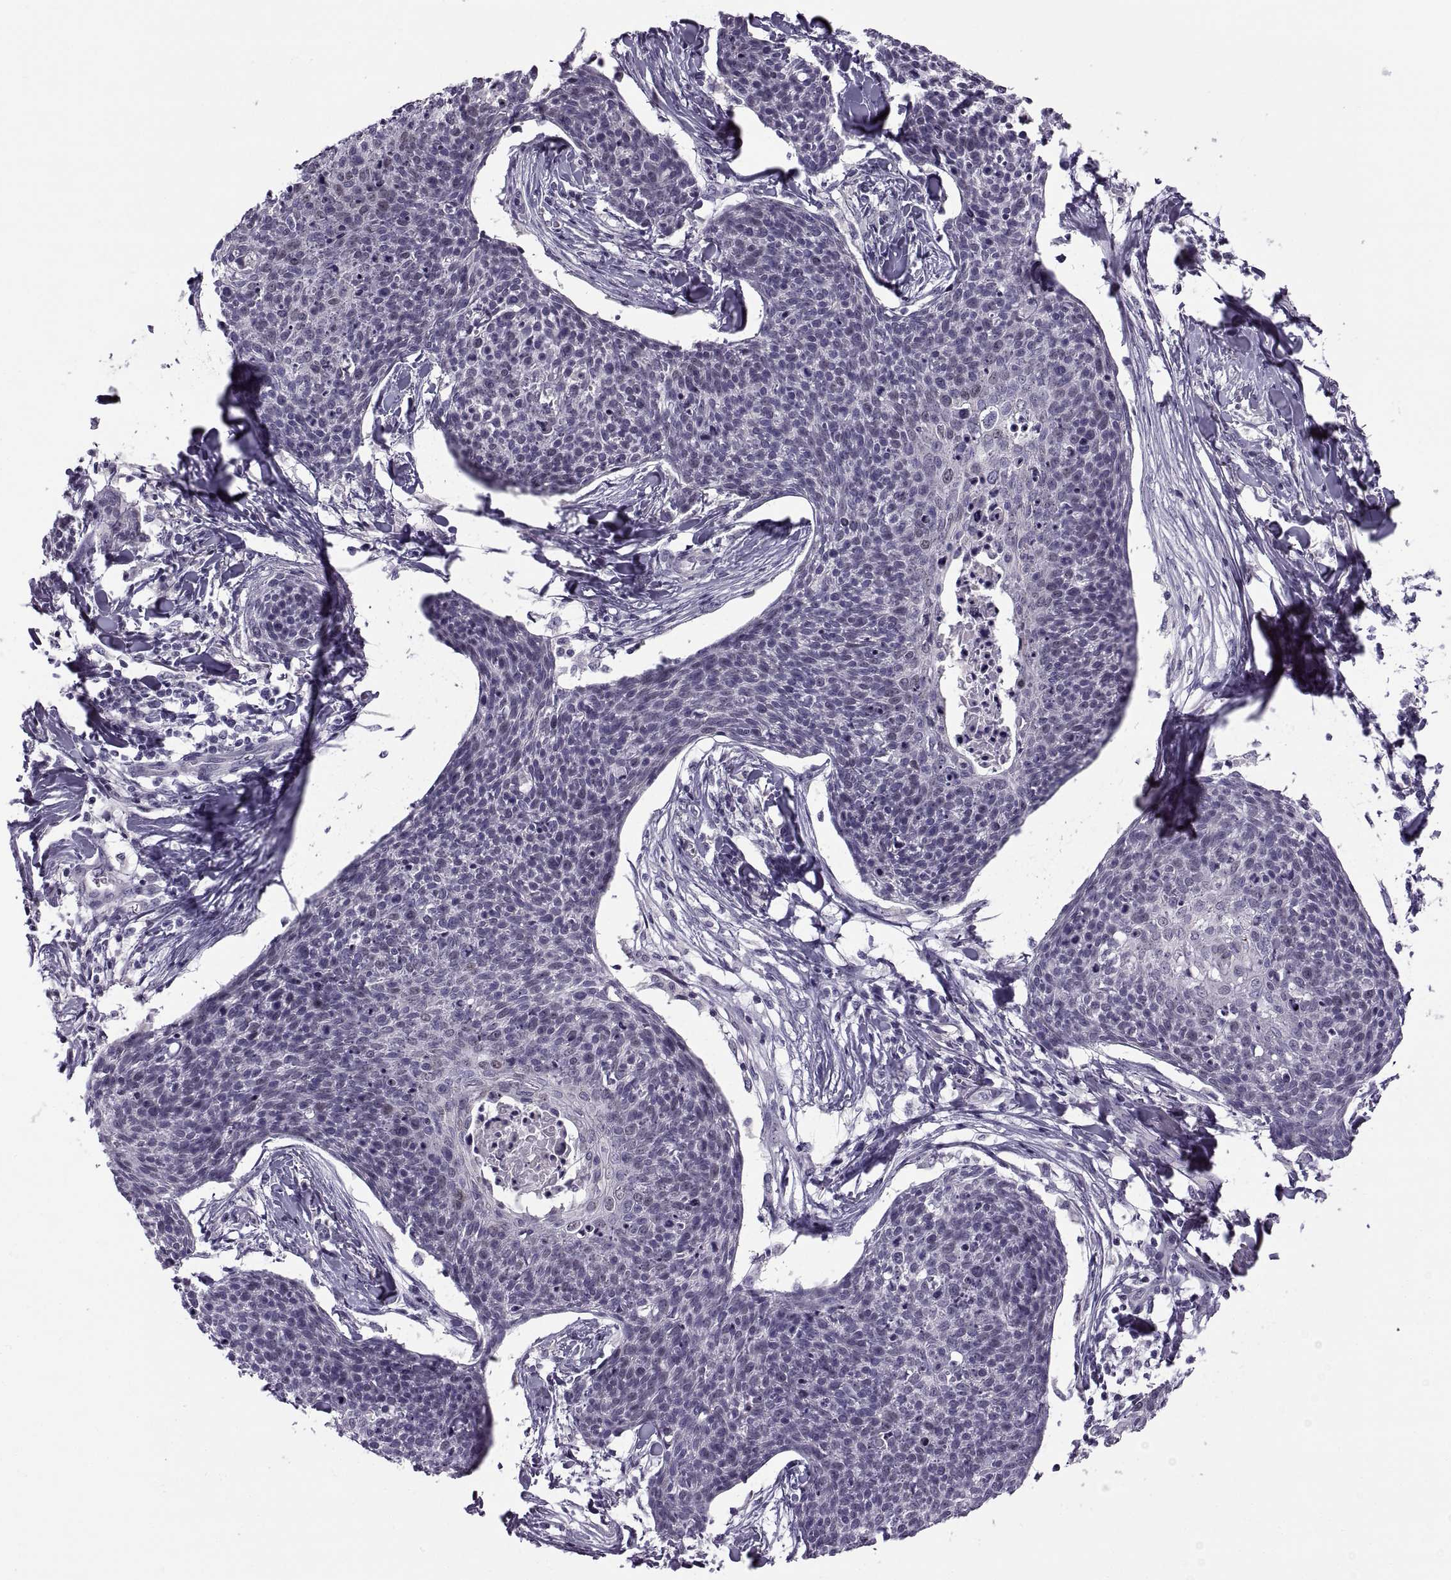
{"staining": {"intensity": "negative", "quantity": "none", "location": "none"}, "tissue": "skin cancer", "cell_type": "Tumor cells", "image_type": "cancer", "snomed": [{"axis": "morphology", "description": "Squamous cell carcinoma, NOS"}, {"axis": "topography", "description": "Skin"}, {"axis": "topography", "description": "Vulva"}], "caption": "Immunohistochemistry photomicrograph of human skin cancer stained for a protein (brown), which exhibits no staining in tumor cells.", "gene": "MAGEB1", "patient": {"sex": "female", "age": 75}}